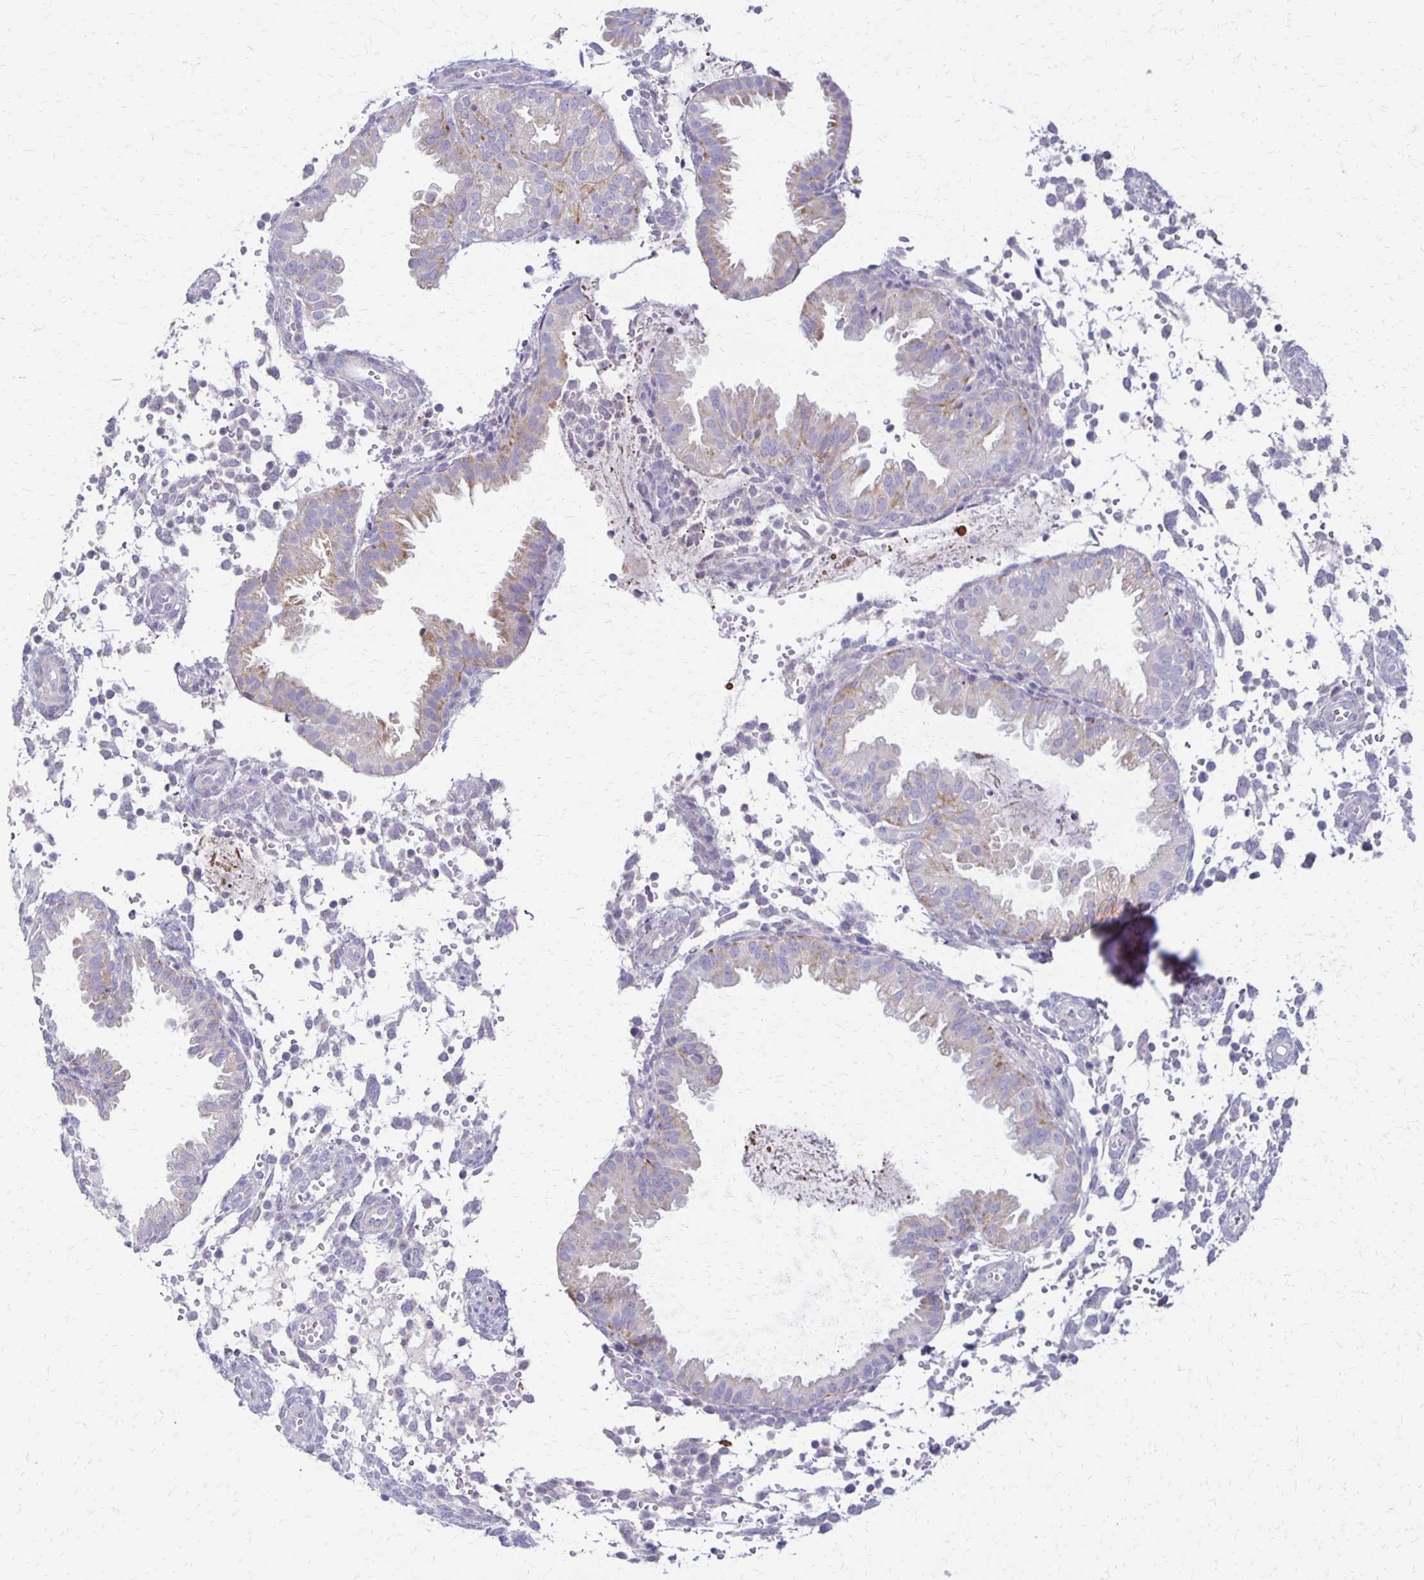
{"staining": {"intensity": "negative", "quantity": "none", "location": "none"}, "tissue": "endometrium", "cell_type": "Cells in endometrial stroma", "image_type": "normal", "snomed": [{"axis": "morphology", "description": "Normal tissue, NOS"}, {"axis": "topography", "description": "Endometrium"}], "caption": "Immunohistochemical staining of unremarkable endometrium demonstrates no significant staining in cells in endometrial stroma. (Stains: DAB (3,3'-diaminobenzidine) IHC with hematoxylin counter stain, Microscopy: brightfield microscopy at high magnification).", "gene": "RHOC", "patient": {"sex": "female", "age": 33}}